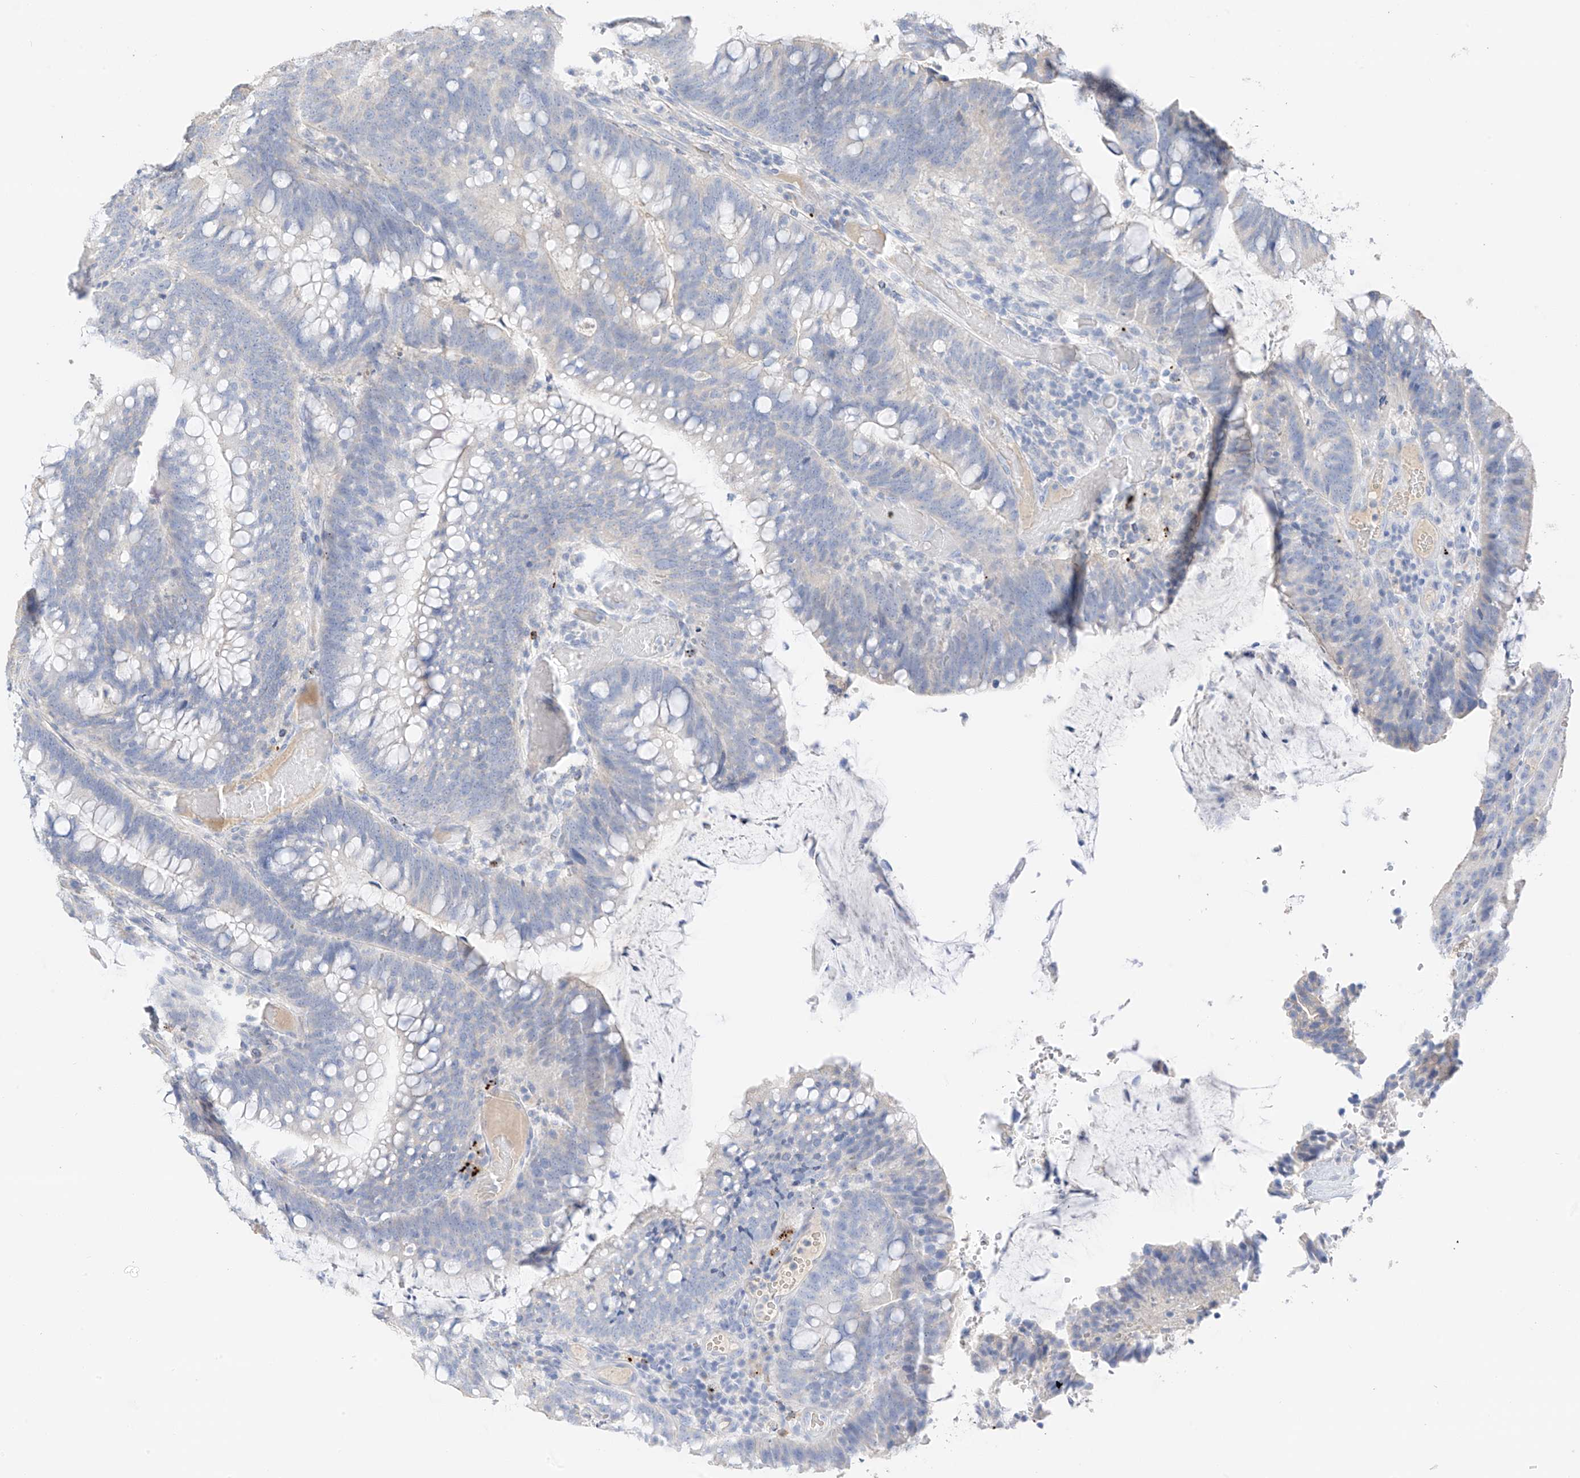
{"staining": {"intensity": "negative", "quantity": "none", "location": "none"}, "tissue": "colorectal cancer", "cell_type": "Tumor cells", "image_type": "cancer", "snomed": [{"axis": "morphology", "description": "Adenocarcinoma, NOS"}, {"axis": "topography", "description": "Colon"}], "caption": "IHC micrograph of colorectal adenocarcinoma stained for a protein (brown), which displays no expression in tumor cells.", "gene": "CAPN13", "patient": {"sex": "female", "age": 66}}